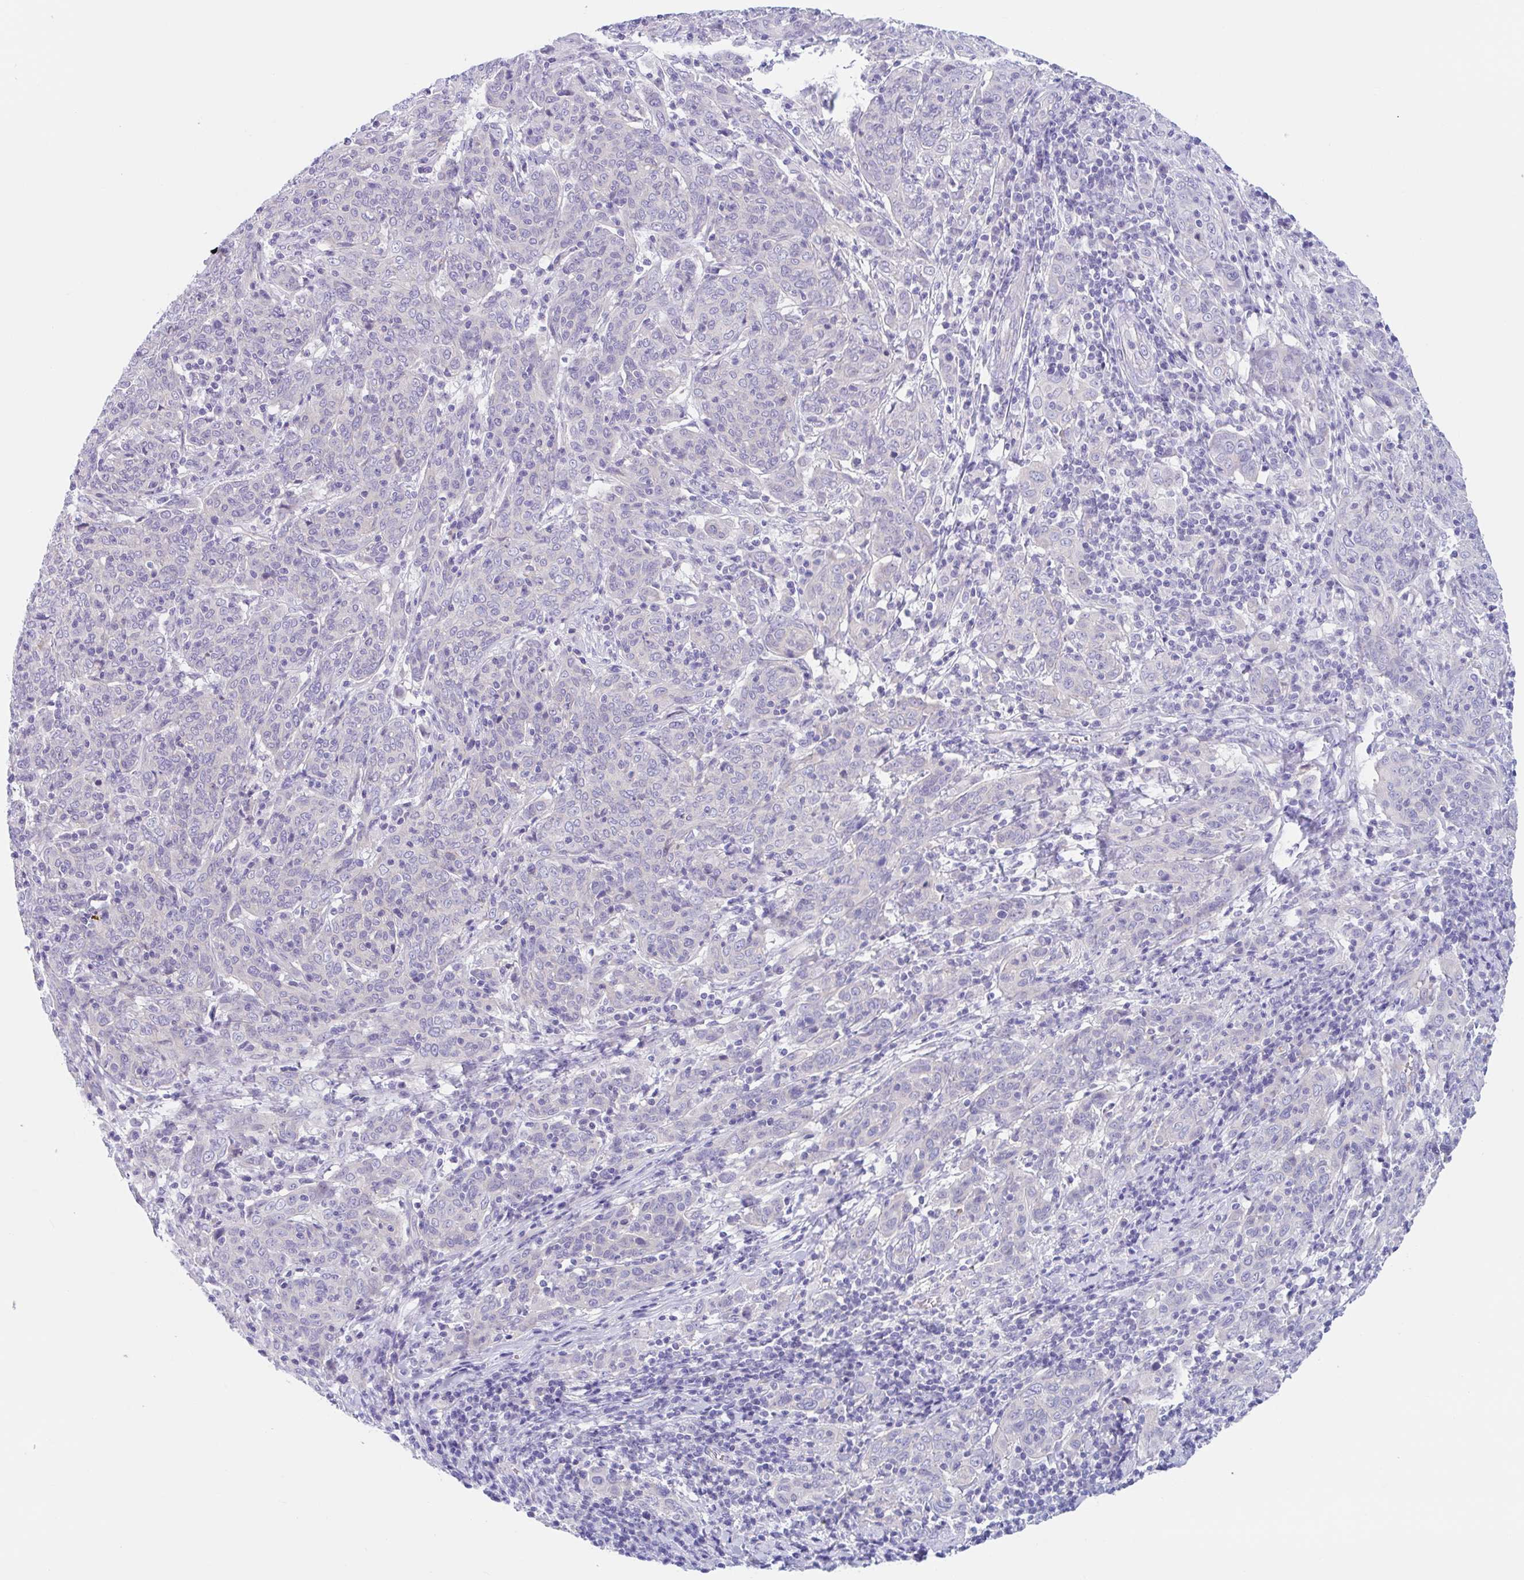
{"staining": {"intensity": "negative", "quantity": "none", "location": "none"}, "tissue": "cervical cancer", "cell_type": "Tumor cells", "image_type": "cancer", "snomed": [{"axis": "morphology", "description": "Squamous cell carcinoma, NOS"}, {"axis": "topography", "description": "Cervix"}], "caption": "Human squamous cell carcinoma (cervical) stained for a protein using immunohistochemistry (IHC) demonstrates no staining in tumor cells.", "gene": "OR6N2", "patient": {"sex": "female", "age": 67}}